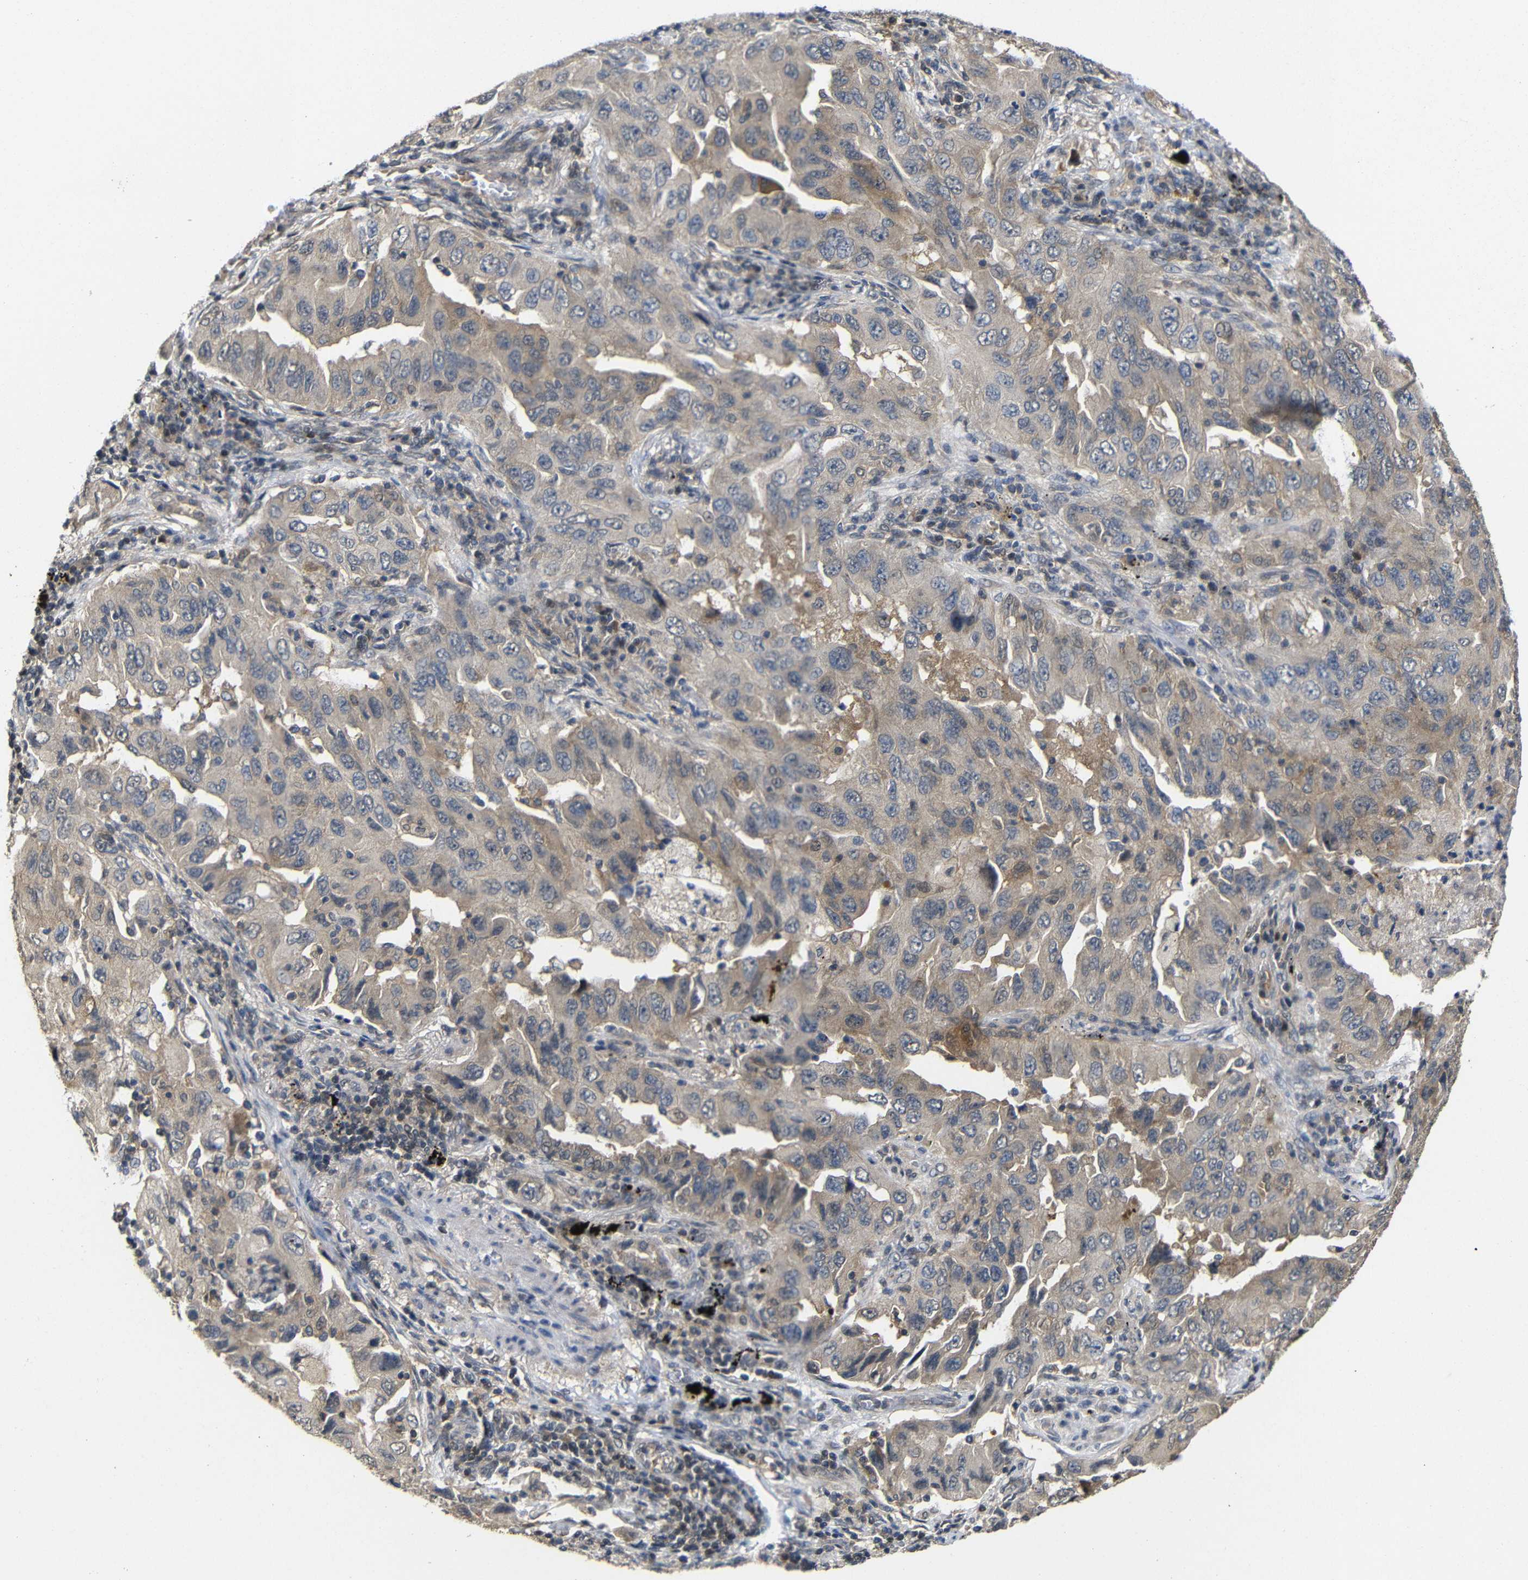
{"staining": {"intensity": "weak", "quantity": "25%-75%", "location": "cytoplasmic/membranous"}, "tissue": "lung cancer", "cell_type": "Tumor cells", "image_type": "cancer", "snomed": [{"axis": "morphology", "description": "Adenocarcinoma, NOS"}, {"axis": "topography", "description": "Lung"}], "caption": "IHC photomicrograph of neoplastic tissue: human adenocarcinoma (lung) stained using immunohistochemistry (IHC) exhibits low levels of weak protein expression localized specifically in the cytoplasmic/membranous of tumor cells, appearing as a cytoplasmic/membranous brown color.", "gene": "ATG12", "patient": {"sex": "female", "age": 65}}